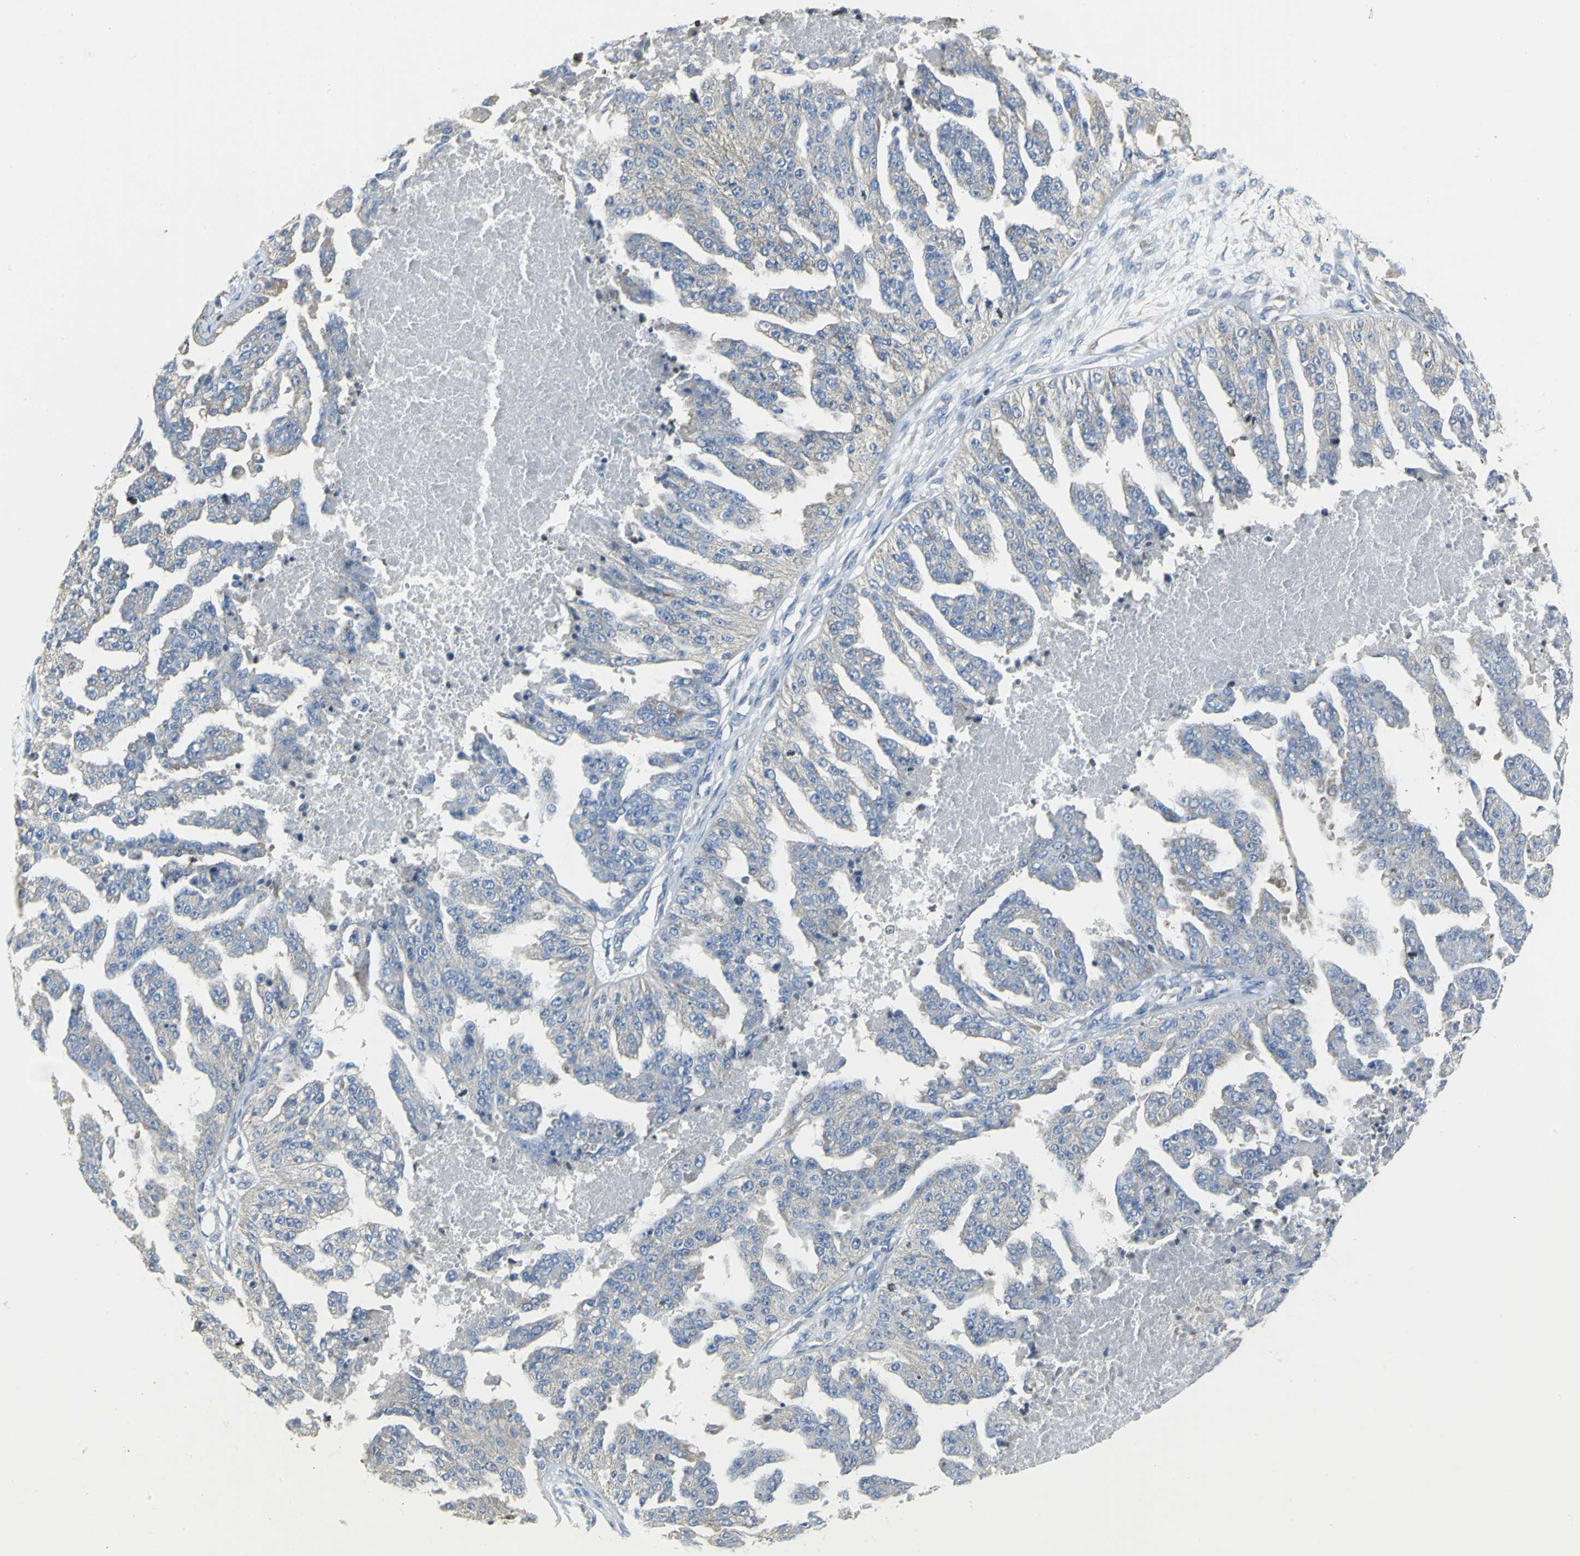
{"staining": {"intensity": "weak", "quantity": "25%-75%", "location": "cytoplasmic/membranous"}, "tissue": "ovarian cancer", "cell_type": "Tumor cells", "image_type": "cancer", "snomed": [{"axis": "morphology", "description": "Cystadenocarcinoma, serous, NOS"}, {"axis": "topography", "description": "Ovary"}], "caption": "Immunohistochemical staining of human ovarian serous cystadenocarcinoma exhibits weak cytoplasmic/membranous protein staining in about 25%-75% of tumor cells.", "gene": "EIF5A", "patient": {"sex": "female", "age": 58}}